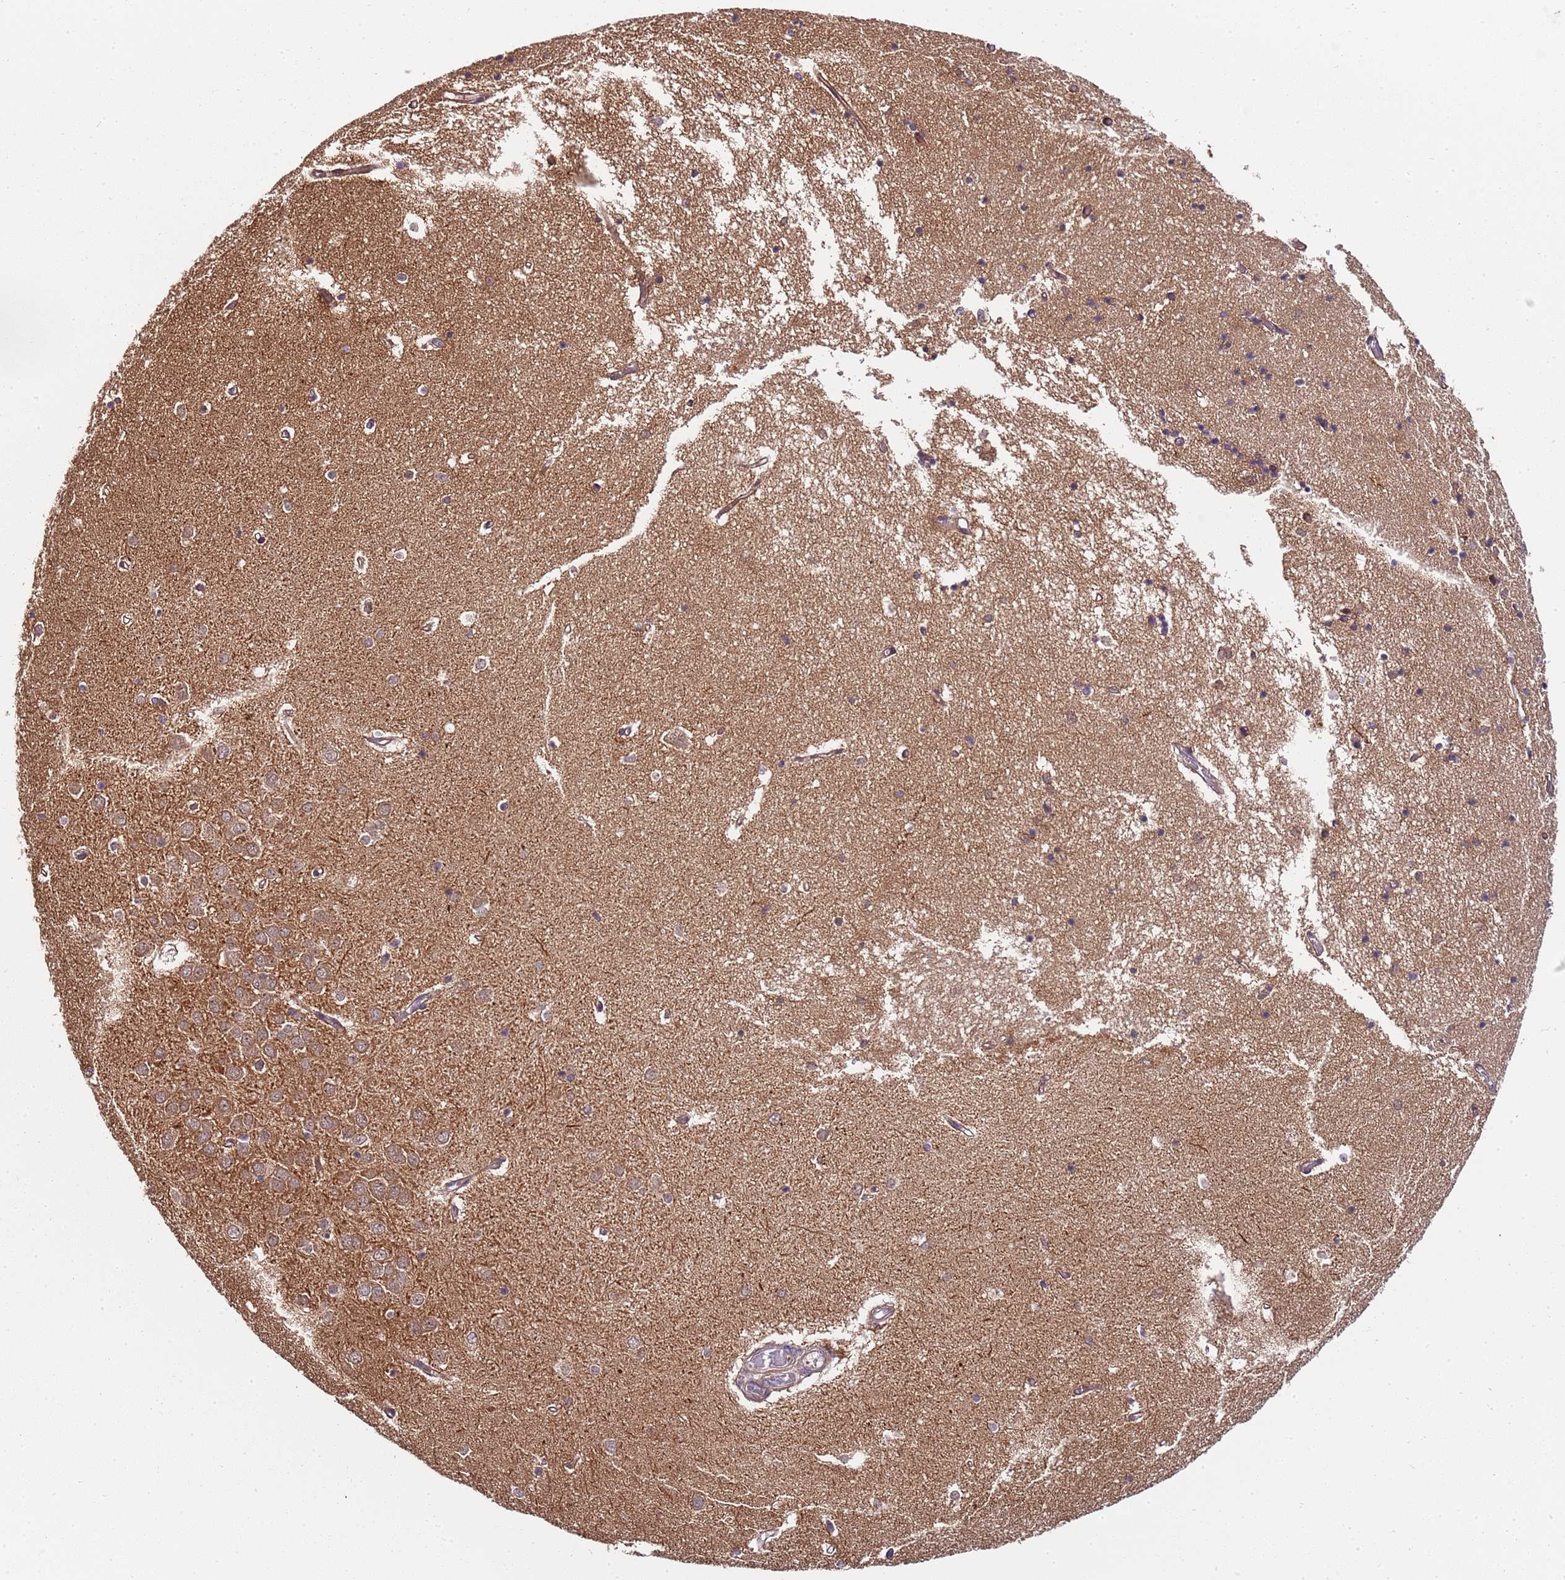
{"staining": {"intensity": "weak", "quantity": "<25%", "location": "cytoplasmic/membranous"}, "tissue": "hippocampus", "cell_type": "Glial cells", "image_type": "normal", "snomed": [{"axis": "morphology", "description": "Normal tissue, NOS"}, {"axis": "topography", "description": "Hippocampus"}], "caption": "This is an immunohistochemistry (IHC) micrograph of unremarkable hippocampus. There is no positivity in glial cells.", "gene": "EDC3", "patient": {"sex": "male", "age": 70}}